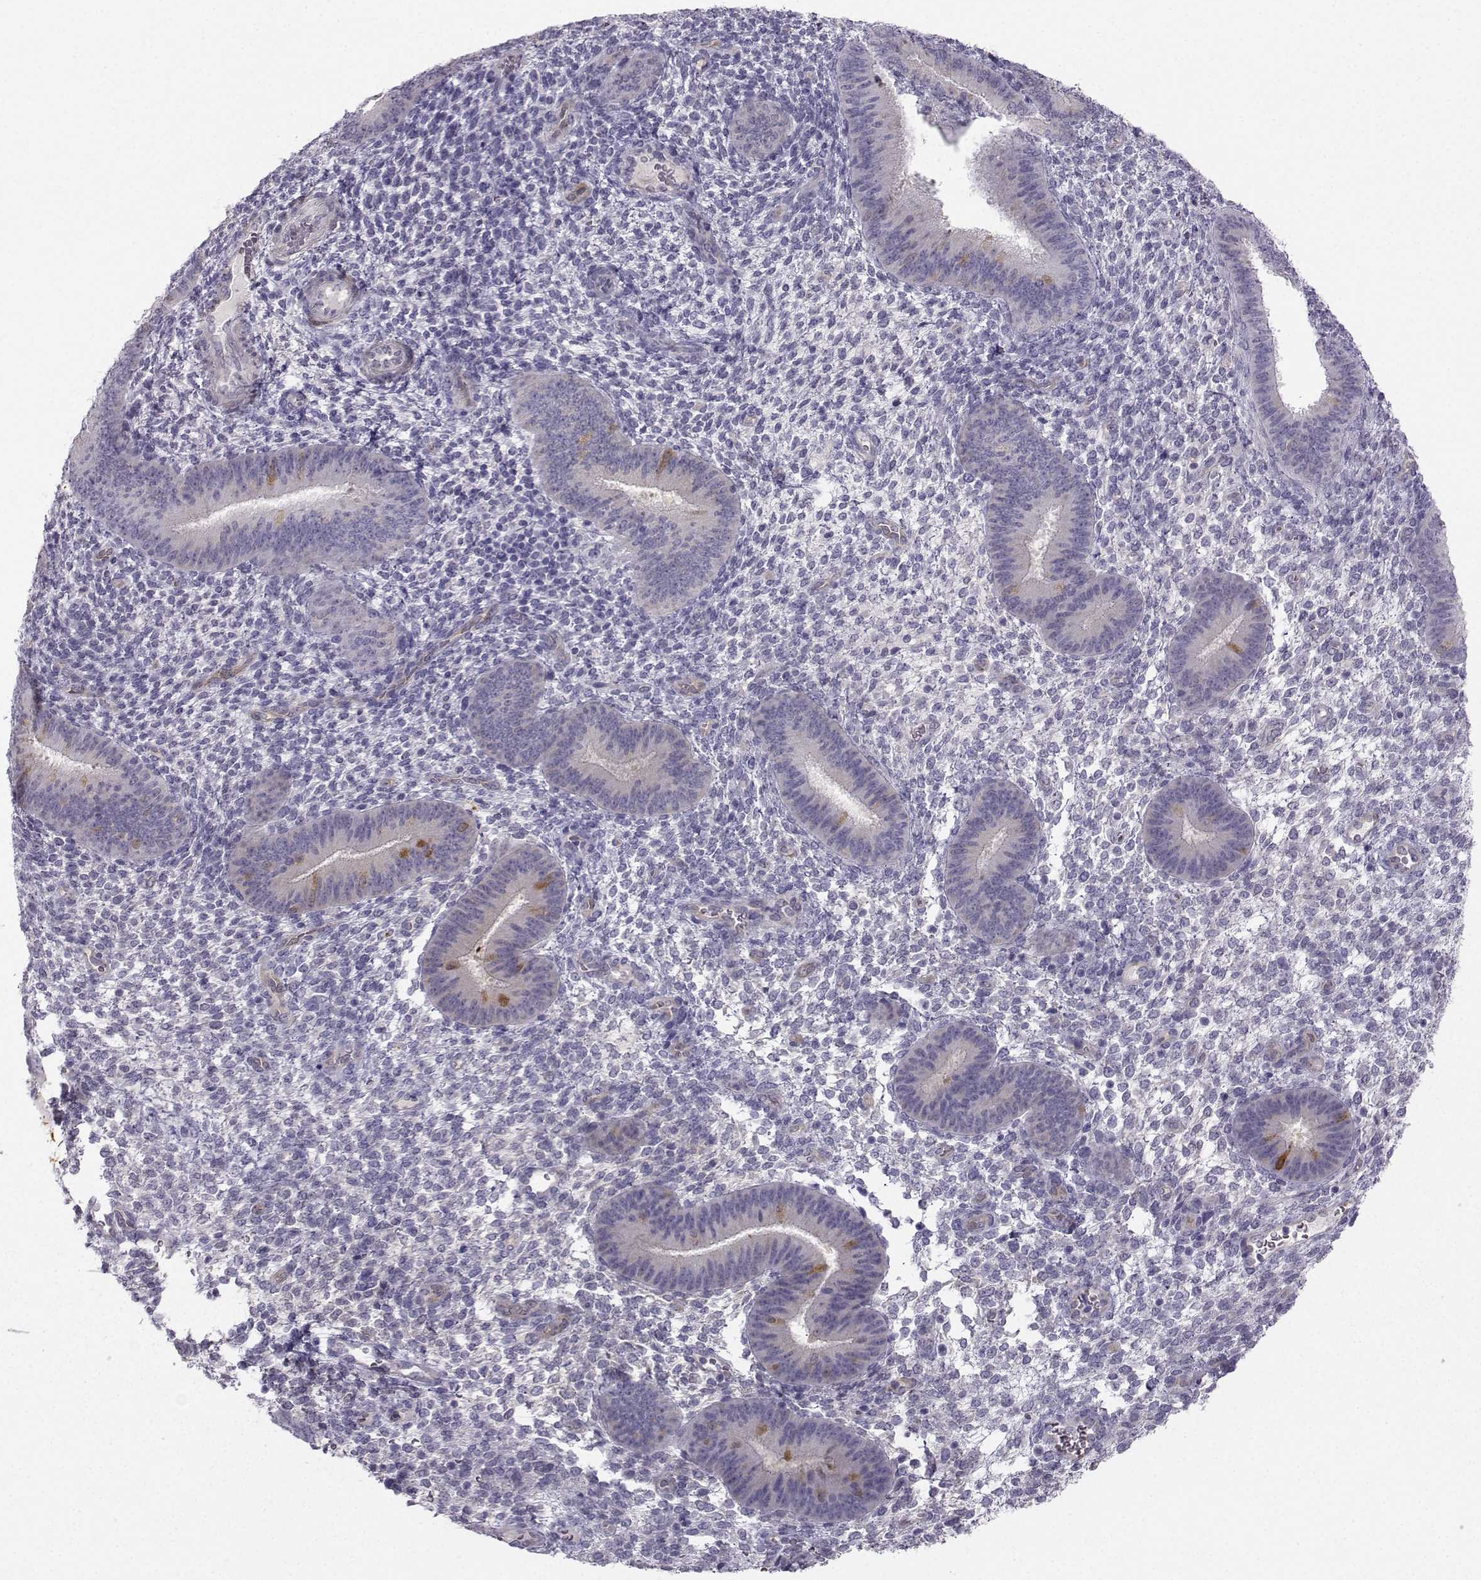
{"staining": {"intensity": "negative", "quantity": "none", "location": "none"}, "tissue": "endometrium", "cell_type": "Cells in endometrial stroma", "image_type": "normal", "snomed": [{"axis": "morphology", "description": "Normal tissue, NOS"}, {"axis": "topography", "description": "Endometrium"}], "caption": "Protein analysis of normal endometrium shows no significant staining in cells in endometrial stroma. (DAB (3,3'-diaminobenzidine) immunohistochemistry visualized using brightfield microscopy, high magnification).", "gene": "NQO1", "patient": {"sex": "female", "age": 39}}